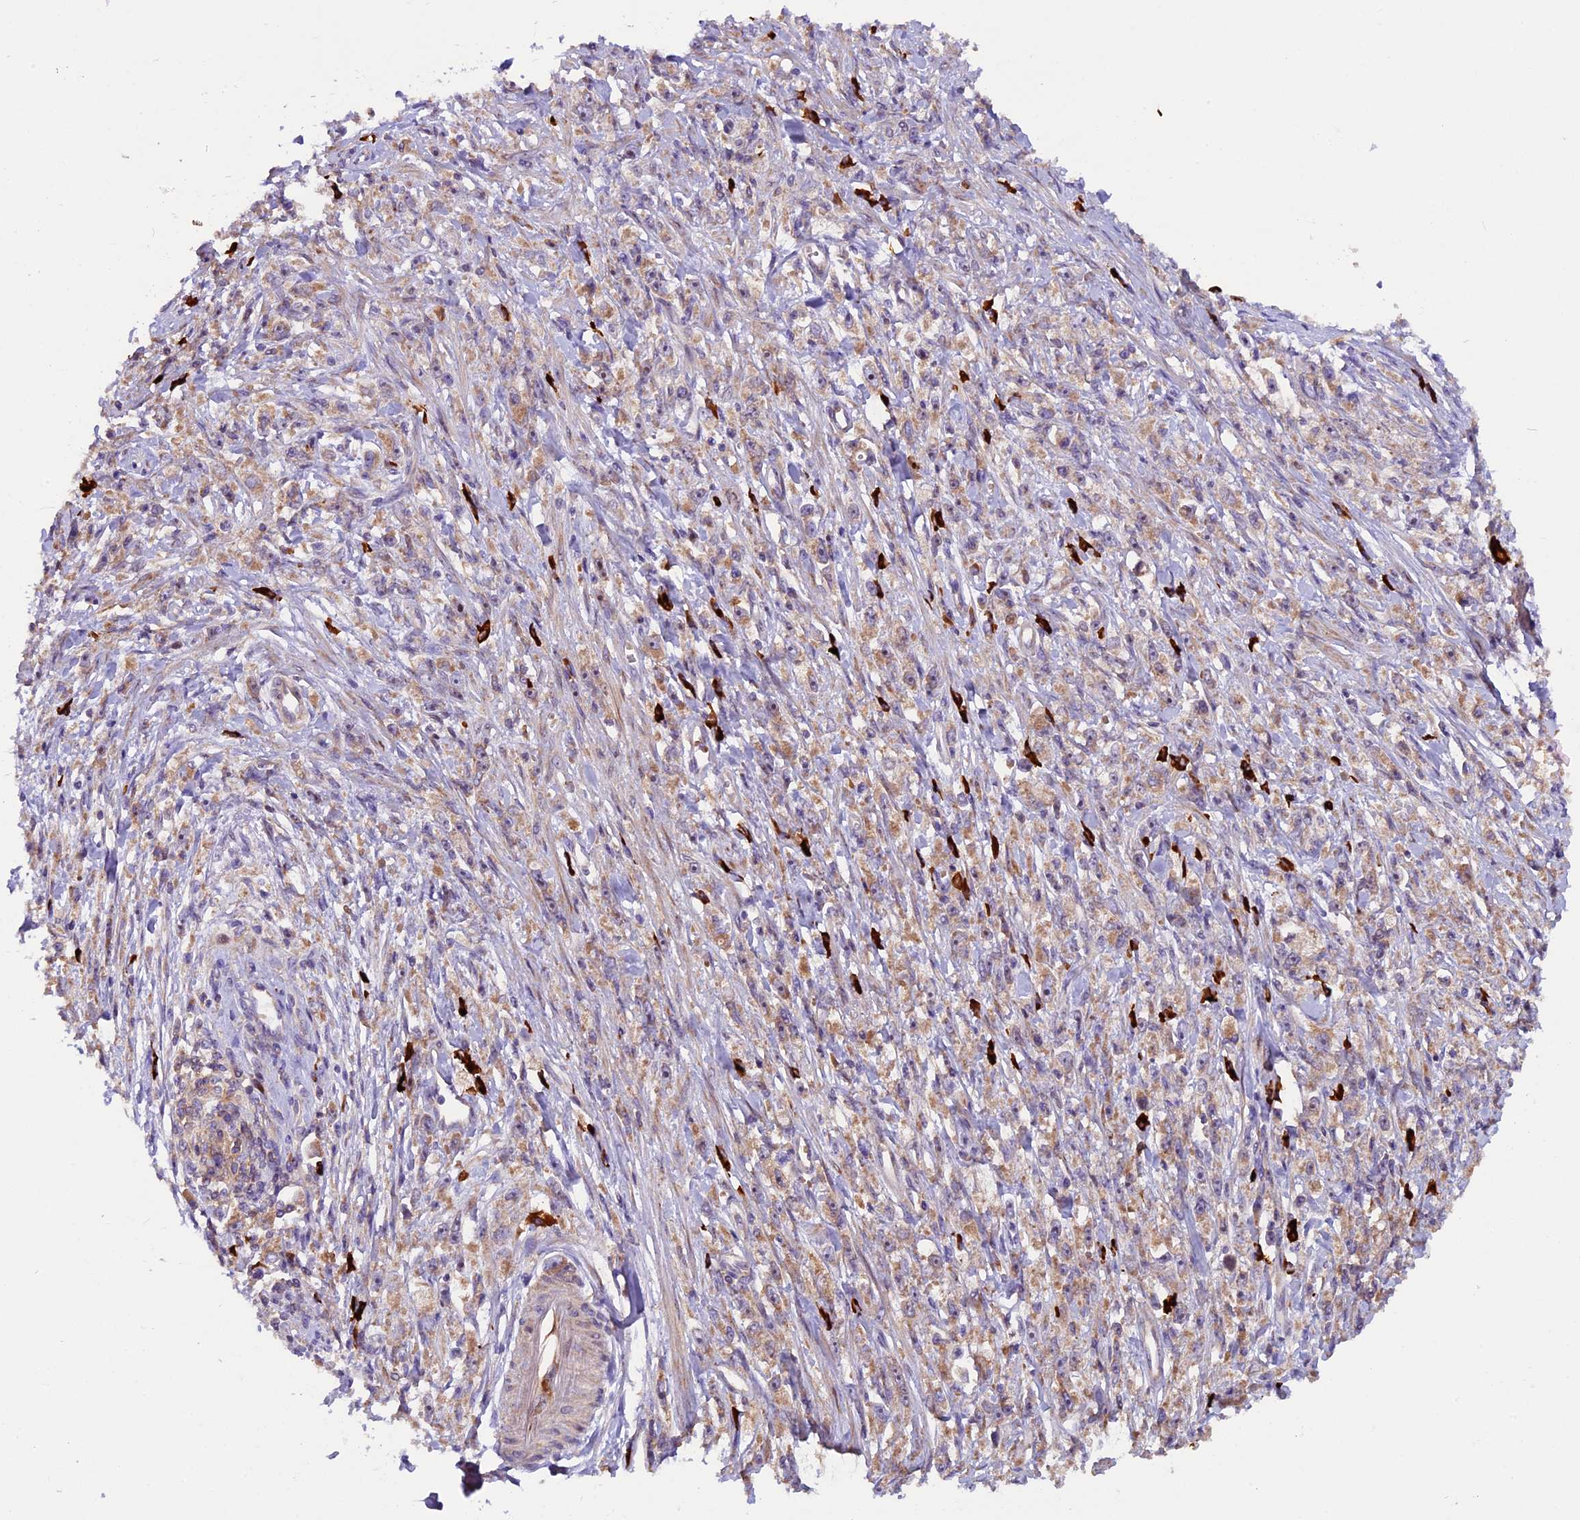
{"staining": {"intensity": "weak", "quantity": "25%-75%", "location": "cytoplasmic/membranous"}, "tissue": "stomach cancer", "cell_type": "Tumor cells", "image_type": "cancer", "snomed": [{"axis": "morphology", "description": "Adenocarcinoma, NOS"}, {"axis": "topography", "description": "Stomach"}], "caption": "This micrograph shows immunohistochemistry (IHC) staining of human stomach cancer (adenocarcinoma), with low weak cytoplasmic/membranous staining in about 25%-75% of tumor cells.", "gene": "FRY", "patient": {"sex": "female", "age": 59}}